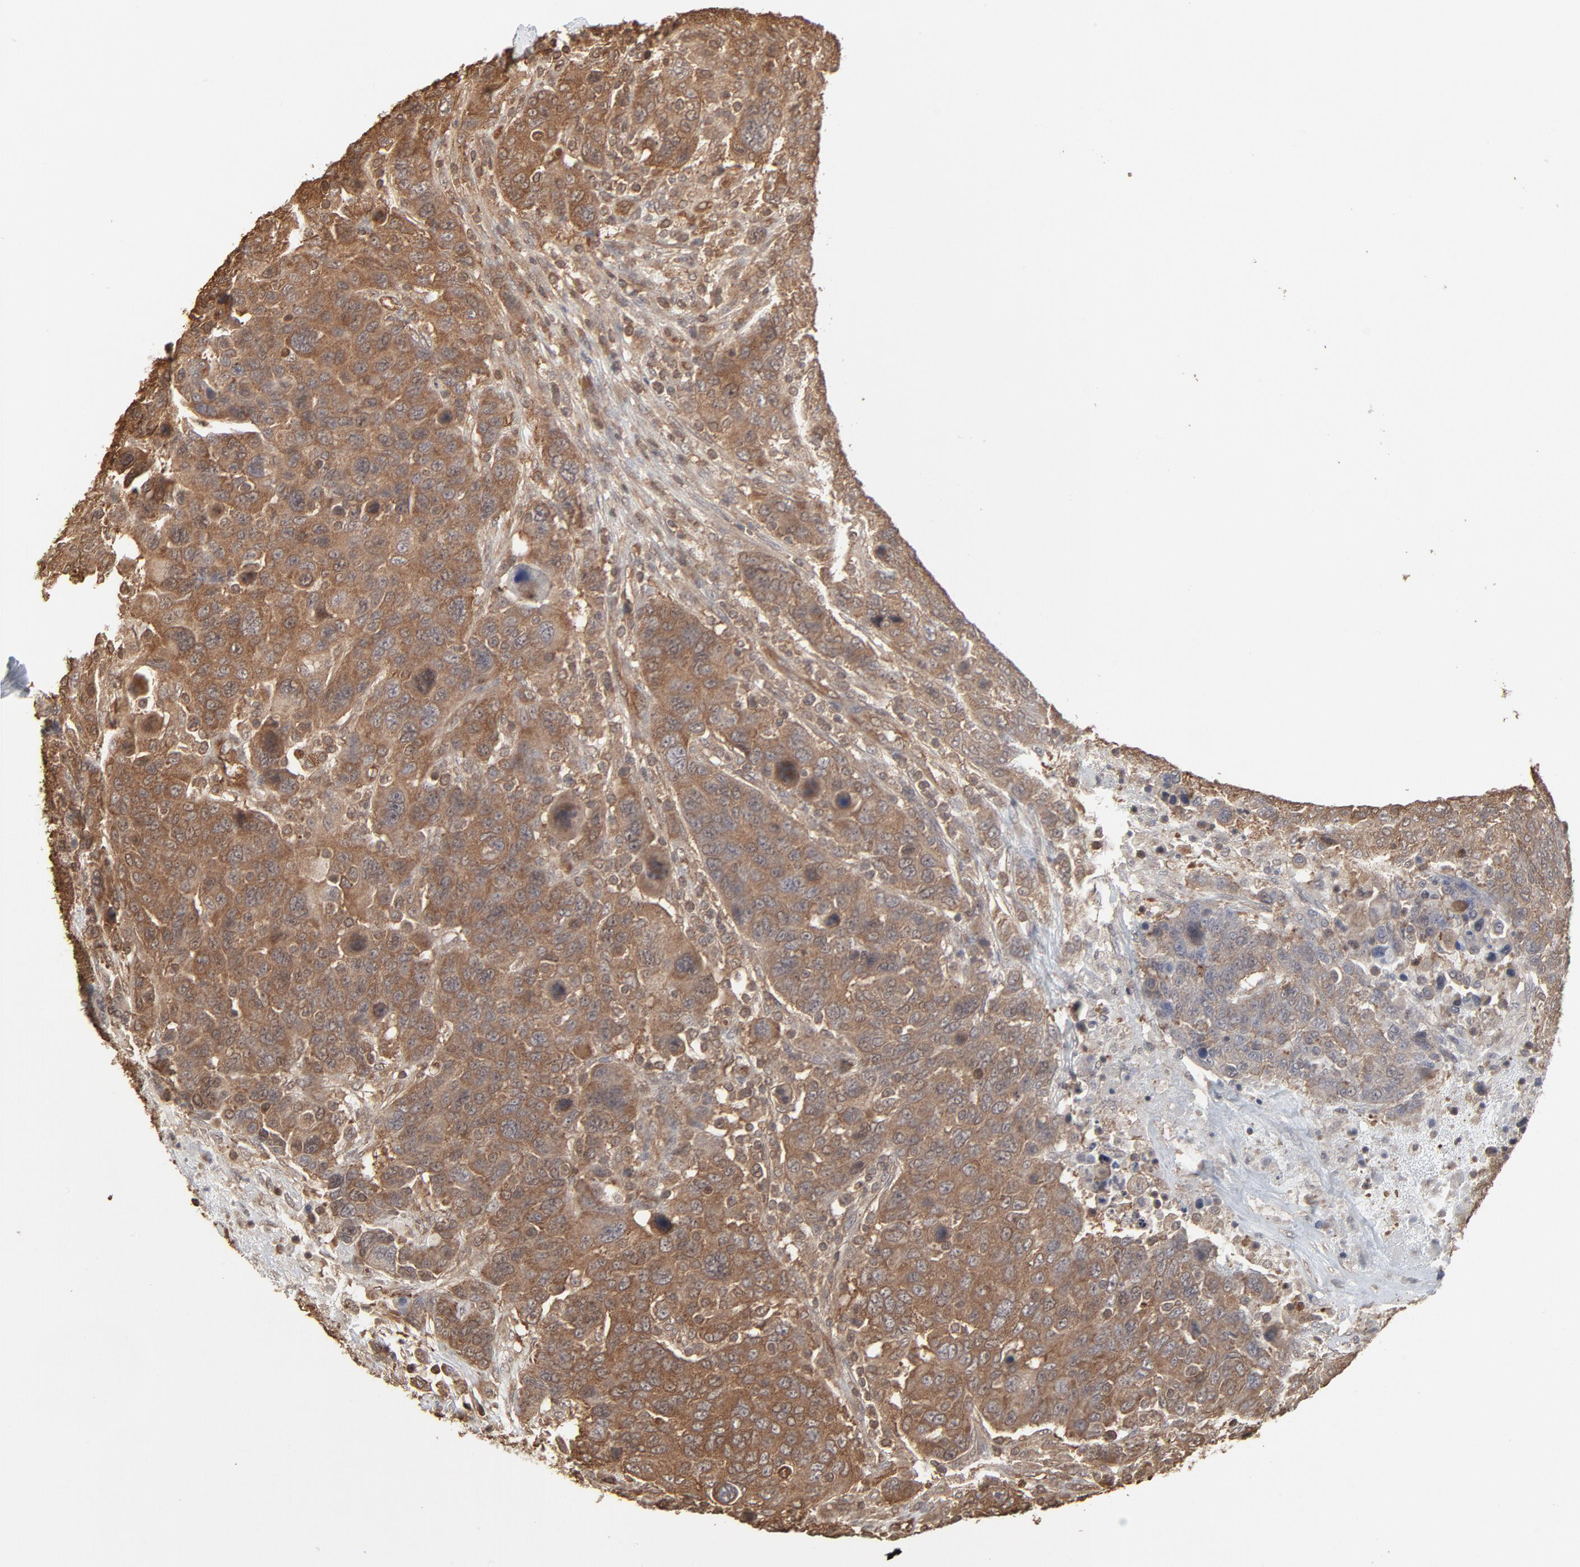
{"staining": {"intensity": "moderate", "quantity": ">75%", "location": "cytoplasmic/membranous"}, "tissue": "breast cancer", "cell_type": "Tumor cells", "image_type": "cancer", "snomed": [{"axis": "morphology", "description": "Duct carcinoma"}, {"axis": "topography", "description": "Breast"}], "caption": "Invasive ductal carcinoma (breast) stained with a protein marker displays moderate staining in tumor cells.", "gene": "PPP2CA", "patient": {"sex": "female", "age": 37}}